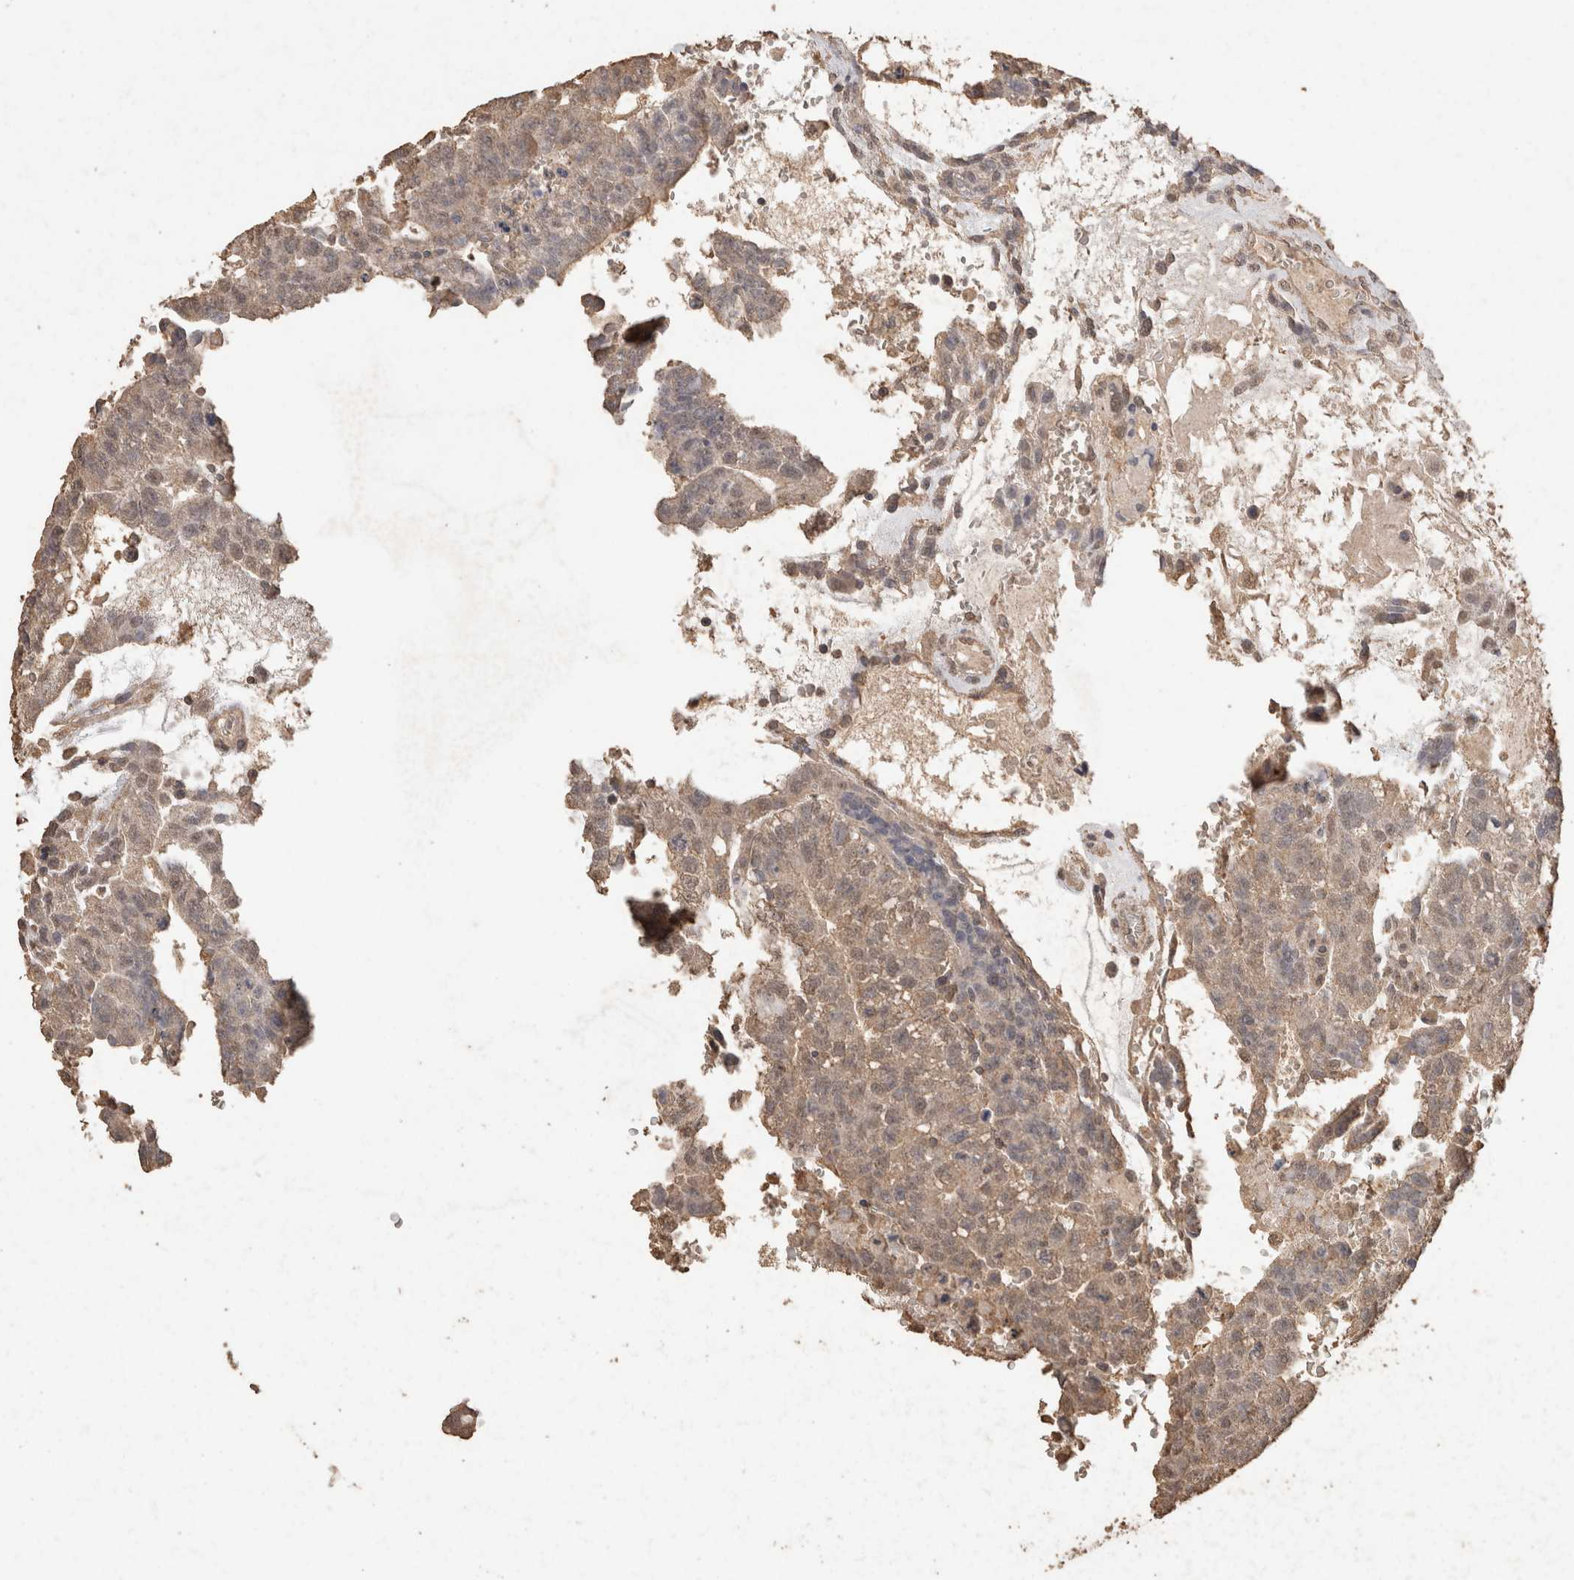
{"staining": {"intensity": "weak", "quantity": ">75%", "location": "cytoplasmic/membranous"}, "tissue": "testis cancer", "cell_type": "Tumor cells", "image_type": "cancer", "snomed": [{"axis": "morphology", "description": "Seminoma, NOS"}, {"axis": "morphology", "description": "Carcinoma, Embryonal, NOS"}, {"axis": "topography", "description": "Testis"}], "caption": "An IHC histopathology image of neoplastic tissue is shown. Protein staining in brown labels weak cytoplasmic/membranous positivity in testis cancer (embryonal carcinoma) within tumor cells.", "gene": "CX3CL1", "patient": {"sex": "male", "age": 52}}